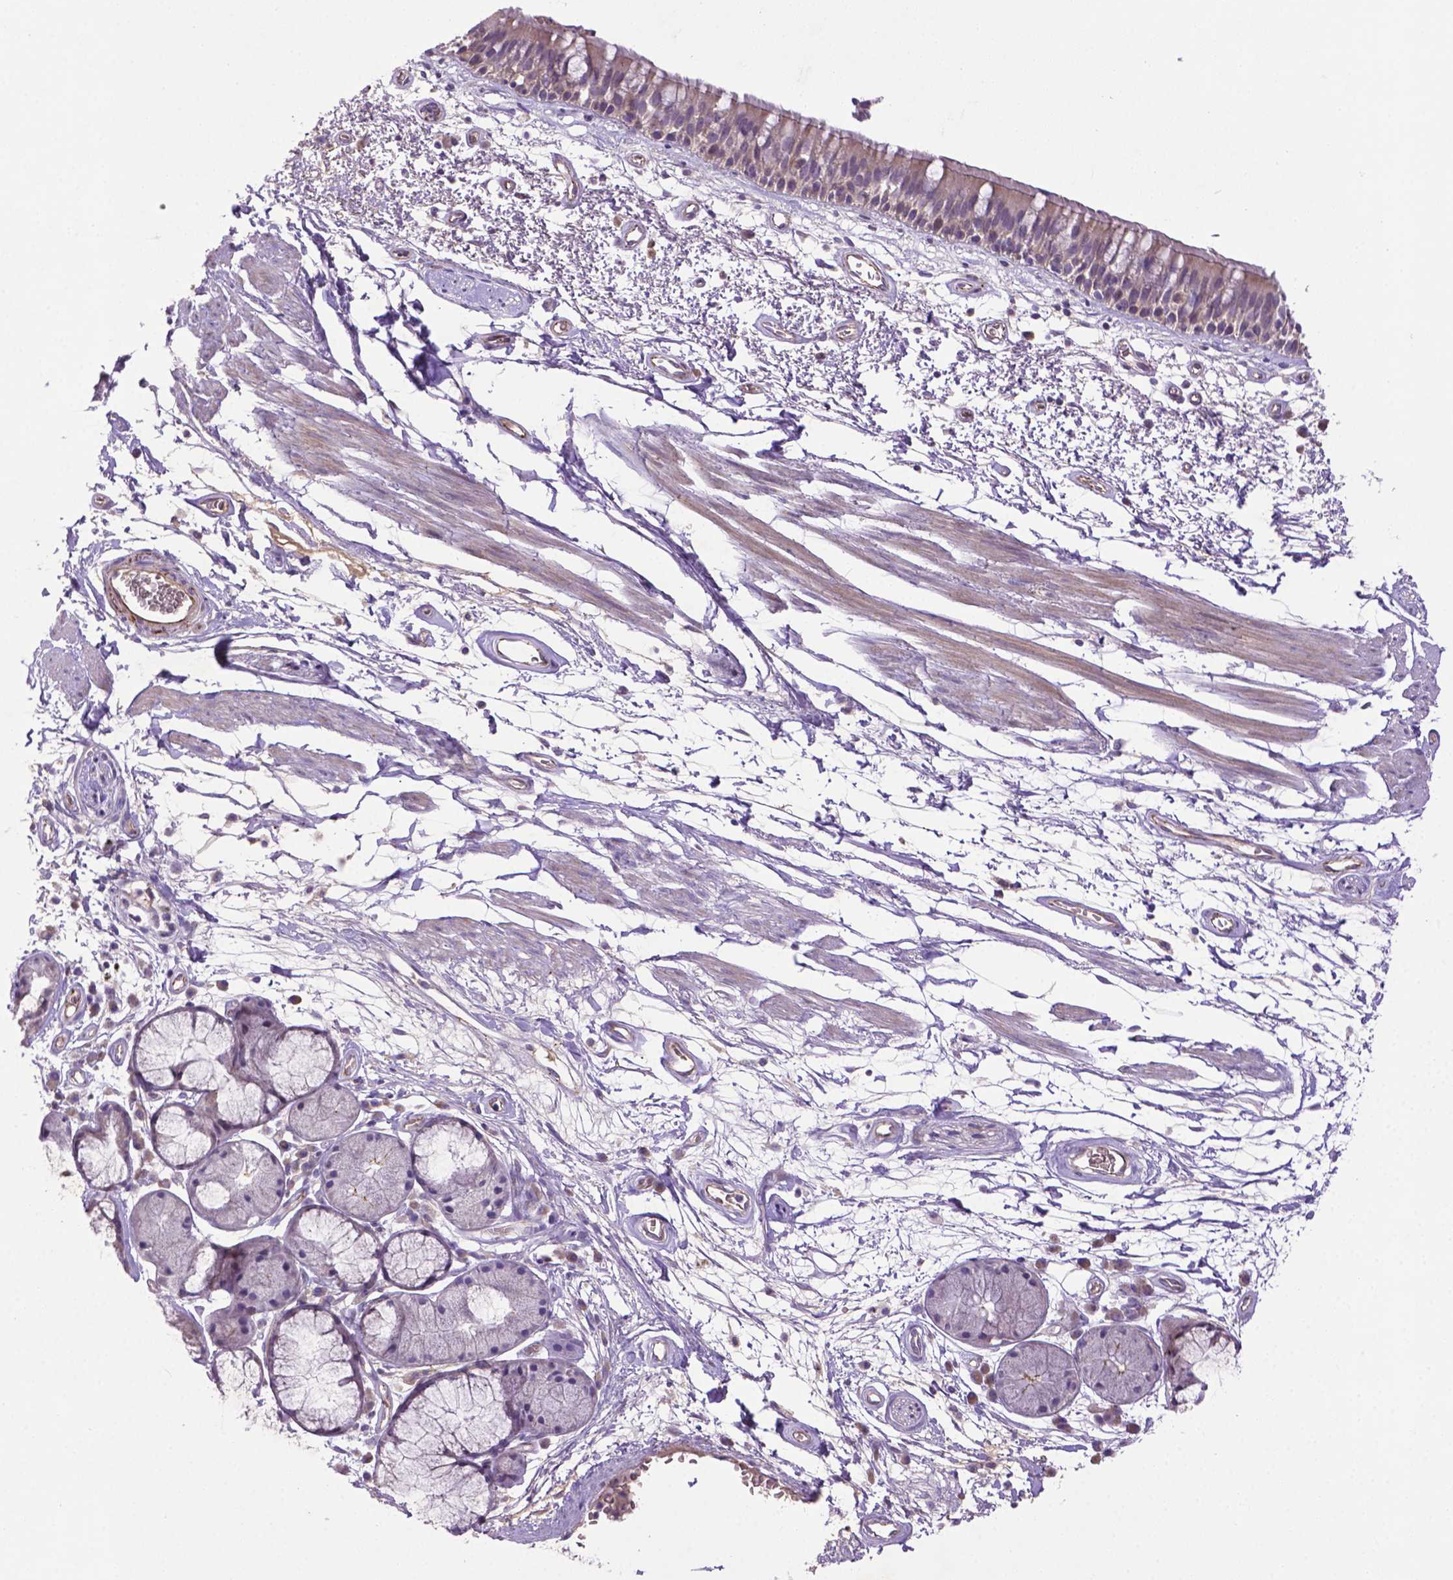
{"staining": {"intensity": "negative", "quantity": "none", "location": "none"}, "tissue": "bronchus", "cell_type": "Respiratory epithelial cells", "image_type": "normal", "snomed": [{"axis": "morphology", "description": "Normal tissue, NOS"}, {"axis": "morphology", "description": "Squamous cell carcinoma, NOS"}, {"axis": "topography", "description": "Cartilage tissue"}, {"axis": "topography", "description": "Bronchus"}, {"axis": "topography", "description": "Lung"}], "caption": "DAB immunohistochemical staining of benign human bronchus demonstrates no significant staining in respiratory epithelial cells. (Stains: DAB immunohistochemistry (IHC) with hematoxylin counter stain, Microscopy: brightfield microscopy at high magnification).", "gene": "CCER2", "patient": {"sex": "male", "age": 66}}